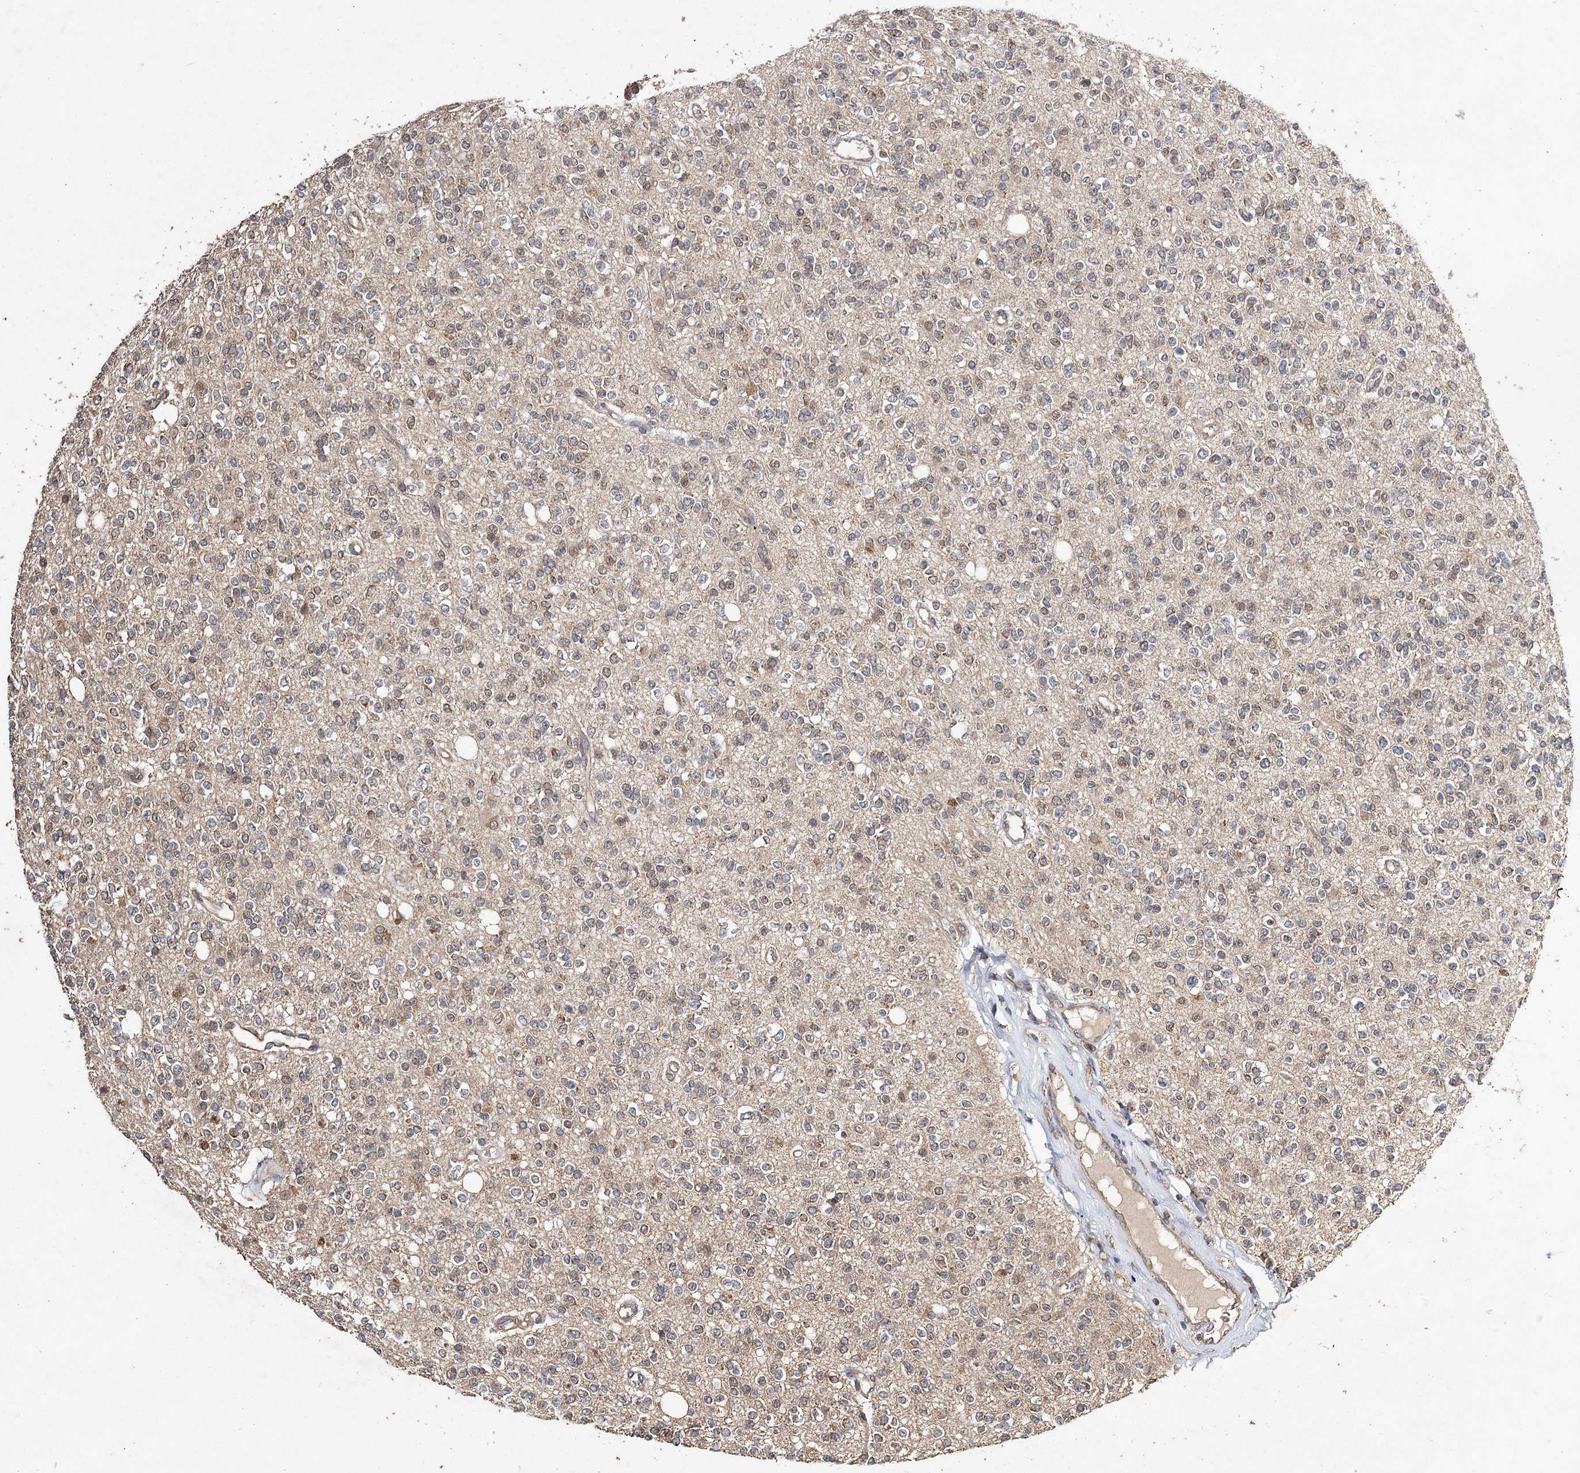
{"staining": {"intensity": "weak", "quantity": "25%-75%", "location": "cytoplasmic/membranous"}, "tissue": "glioma", "cell_type": "Tumor cells", "image_type": "cancer", "snomed": [{"axis": "morphology", "description": "Glioma, malignant, High grade"}, {"axis": "topography", "description": "Brain"}], "caption": "Immunohistochemical staining of human malignant glioma (high-grade) demonstrates weak cytoplasmic/membranous protein positivity in approximately 25%-75% of tumor cells.", "gene": "NOPCHAP1", "patient": {"sex": "male", "age": 34}}